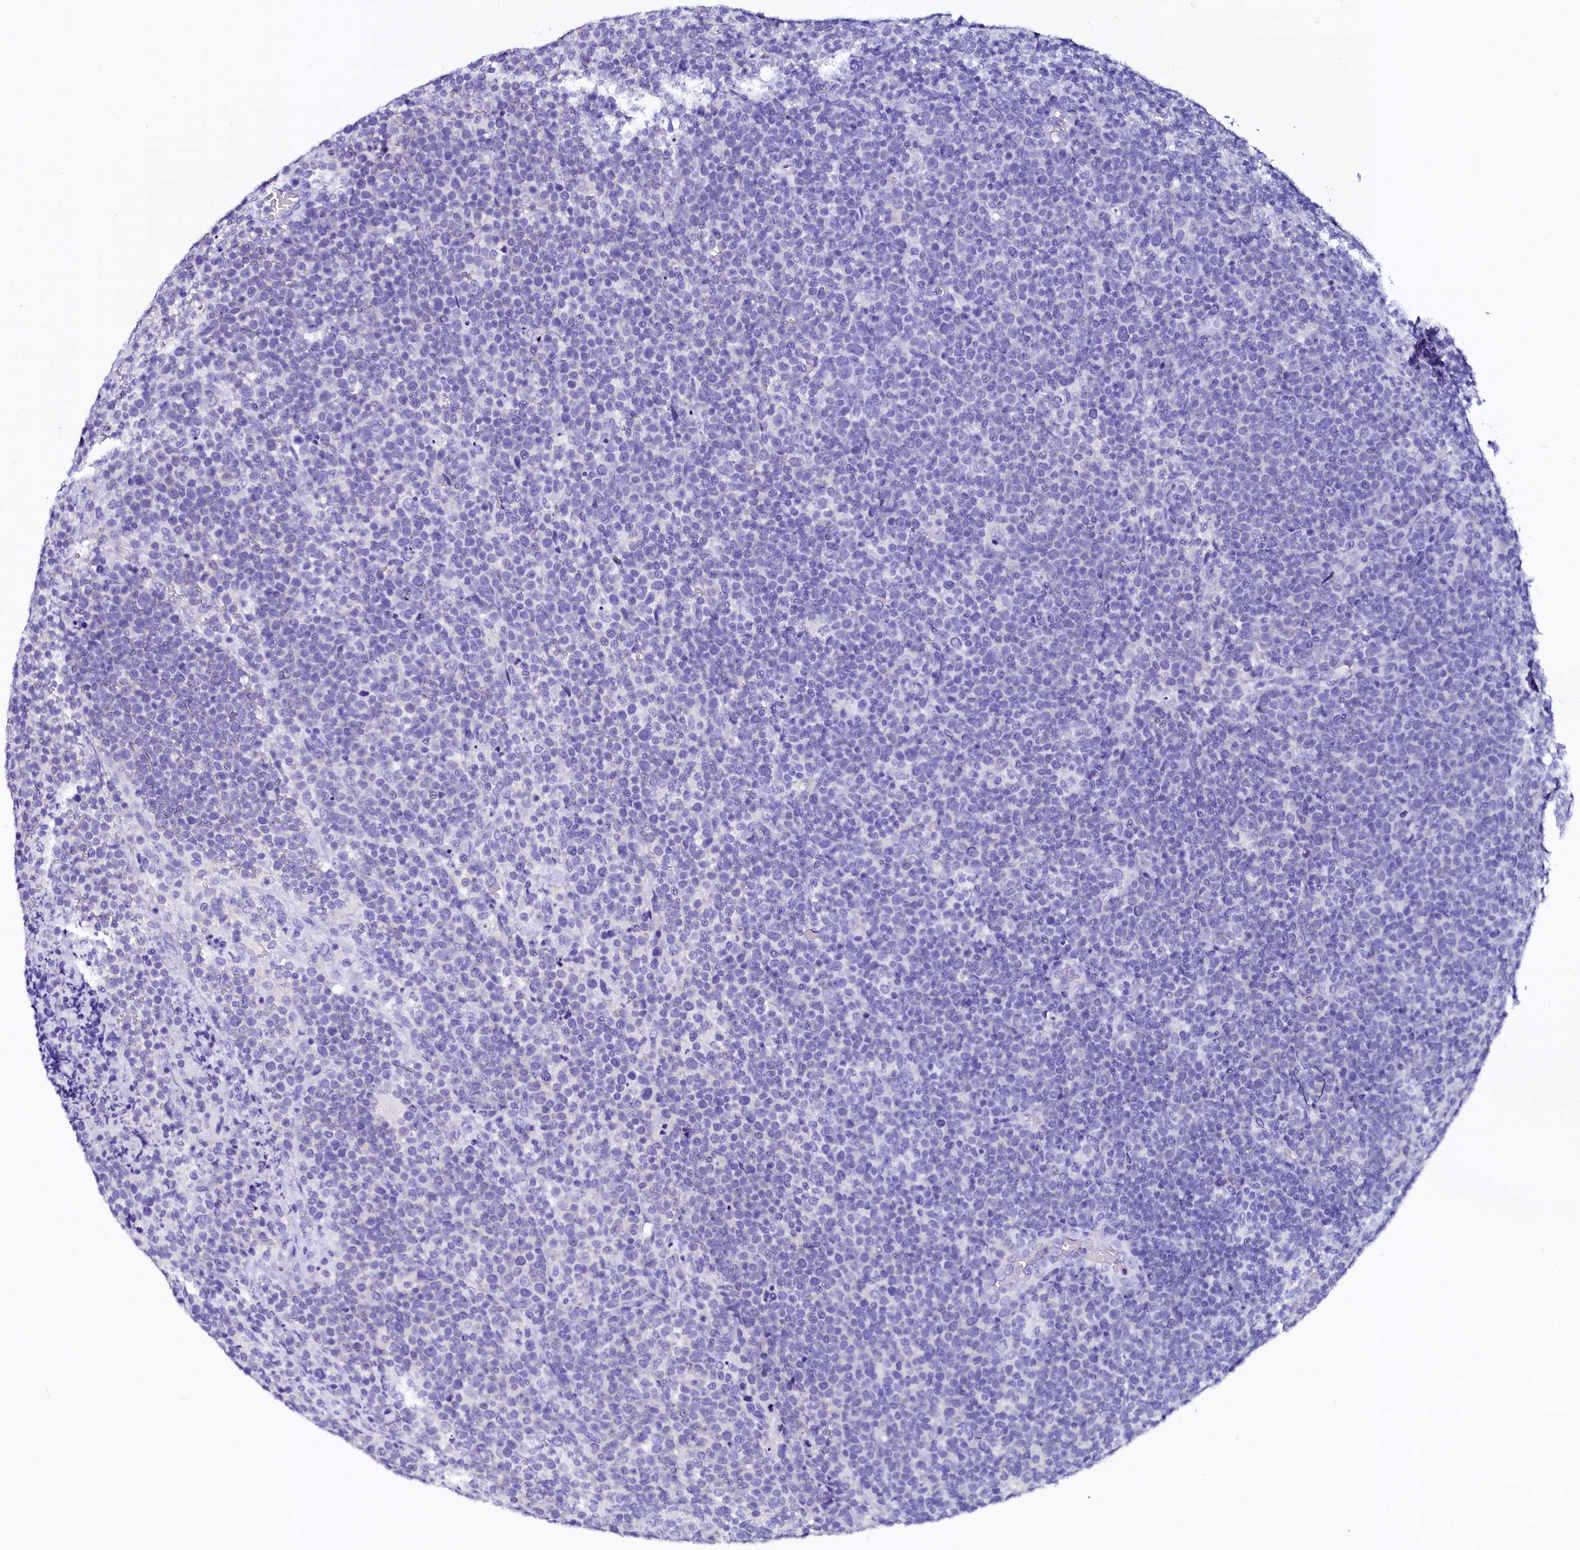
{"staining": {"intensity": "negative", "quantity": "none", "location": "none"}, "tissue": "lymphoma", "cell_type": "Tumor cells", "image_type": "cancer", "snomed": [{"axis": "morphology", "description": "Malignant lymphoma, non-Hodgkin's type, High grade"}, {"axis": "topography", "description": "Lymph node"}], "caption": "Tumor cells show no significant expression in malignant lymphoma, non-Hodgkin's type (high-grade).", "gene": "SORD", "patient": {"sex": "male", "age": 61}}